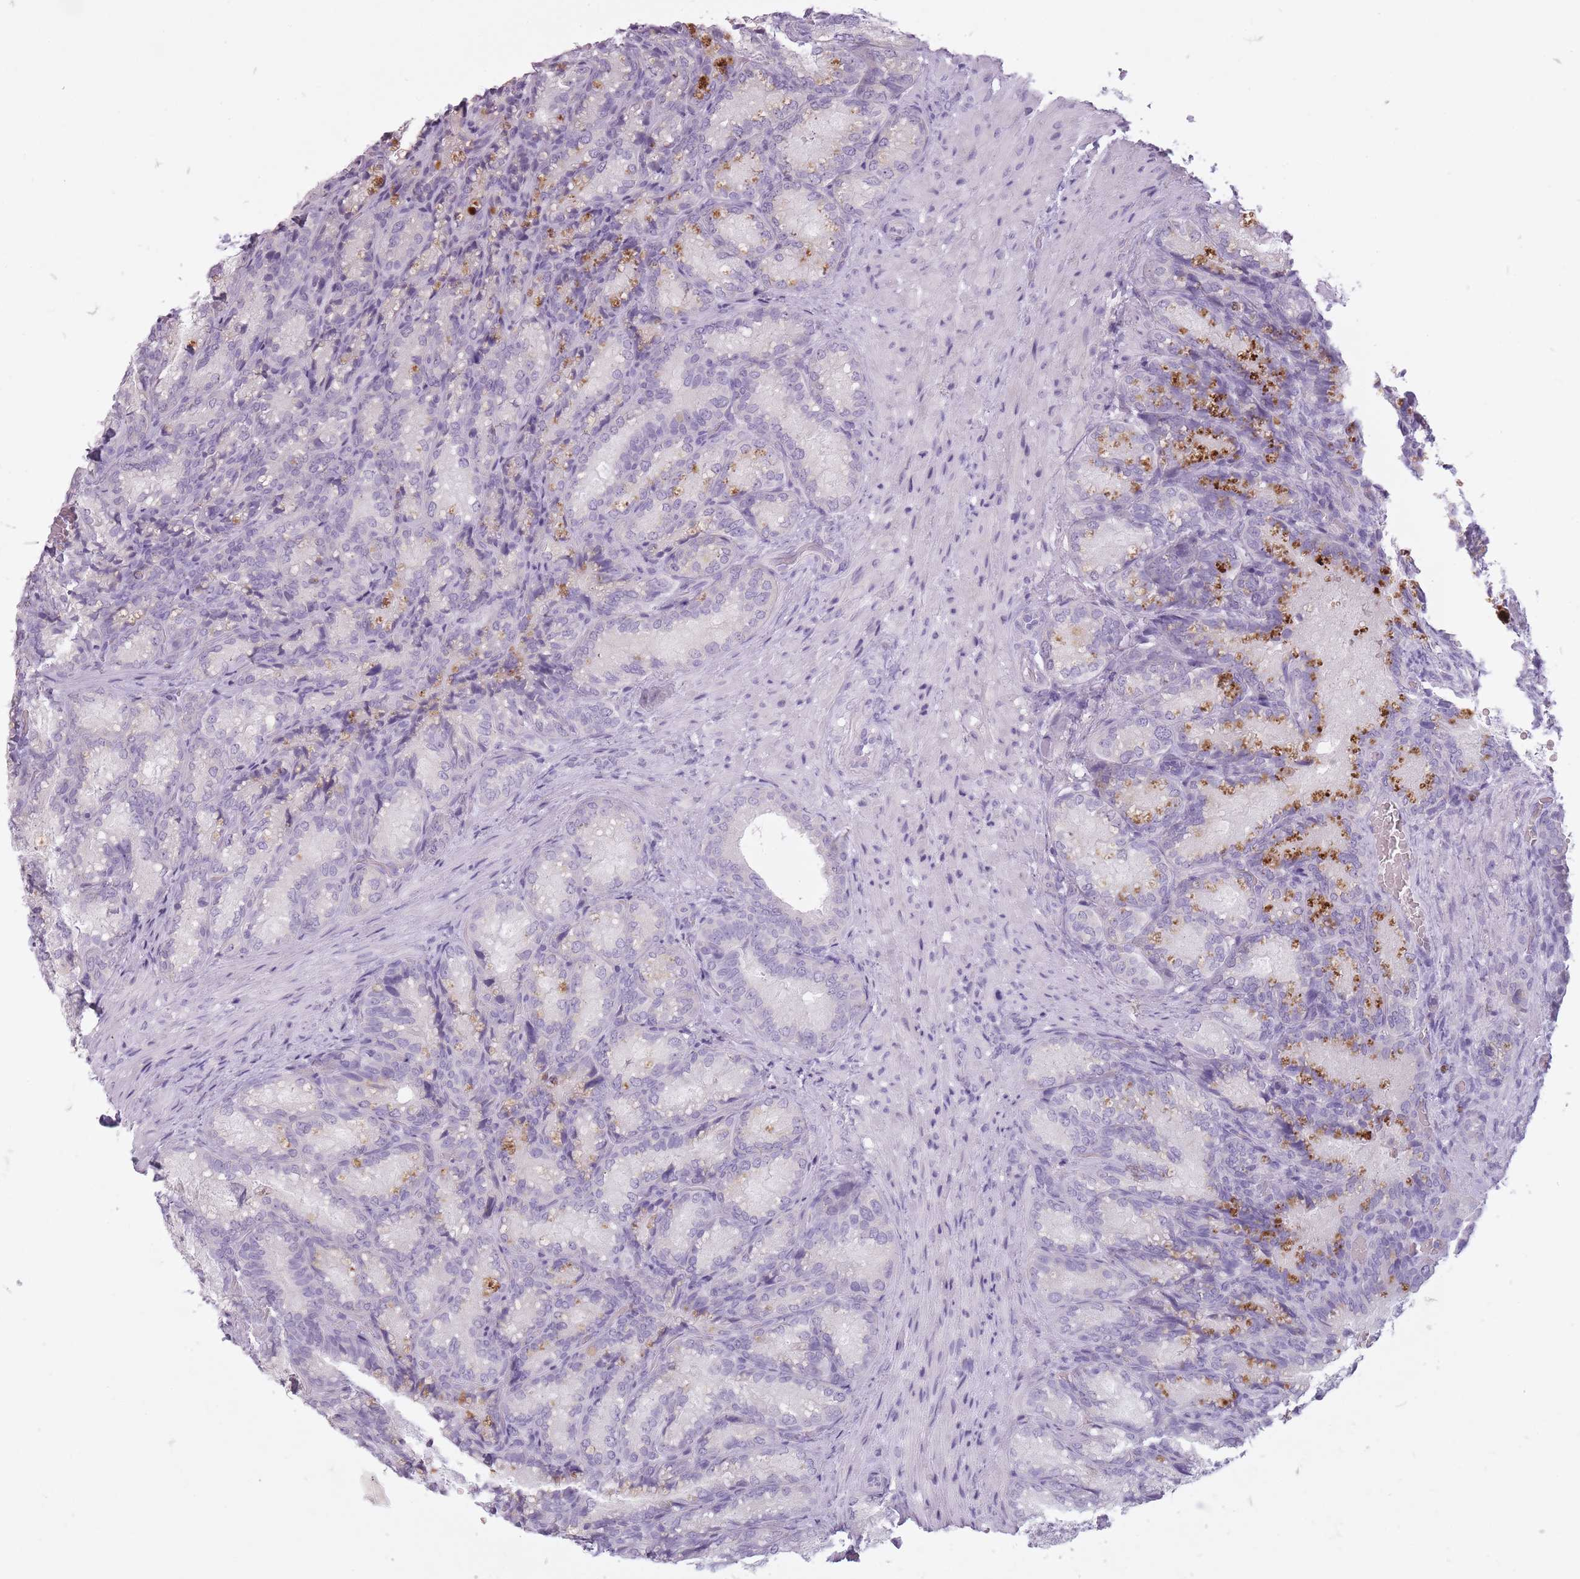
{"staining": {"intensity": "negative", "quantity": "none", "location": "none"}, "tissue": "seminal vesicle", "cell_type": "Glandular cells", "image_type": "normal", "snomed": [{"axis": "morphology", "description": "Normal tissue, NOS"}, {"axis": "topography", "description": "Seminal veicle"}], "caption": "High power microscopy micrograph of an immunohistochemistry photomicrograph of unremarkable seminal vesicle, revealing no significant expression in glandular cells.", "gene": "FAM43B", "patient": {"sex": "male", "age": 58}}